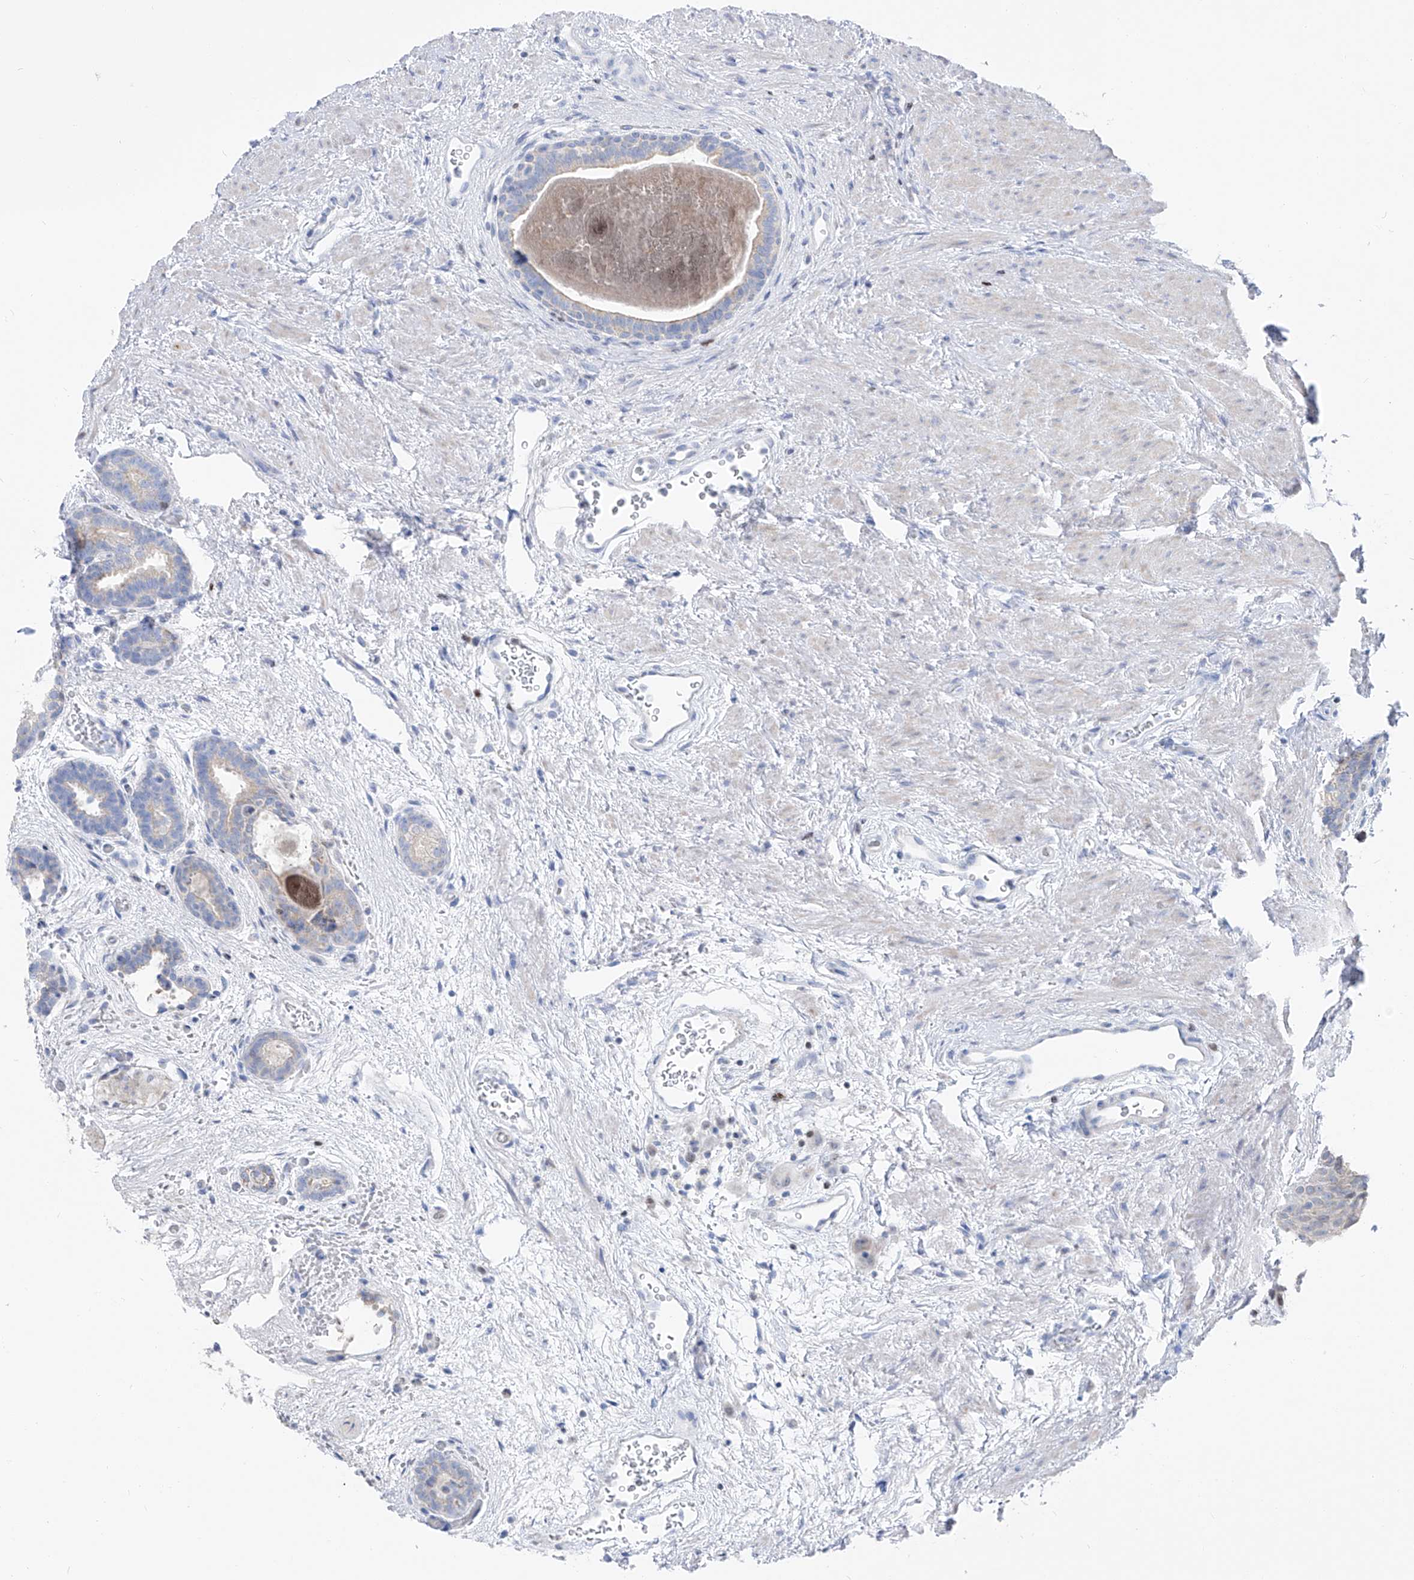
{"staining": {"intensity": "moderate", "quantity": "<25%", "location": "cytoplasmic/membranous"}, "tissue": "prostate", "cell_type": "Glandular cells", "image_type": "normal", "snomed": [{"axis": "morphology", "description": "Normal tissue, NOS"}, {"axis": "topography", "description": "Prostate"}], "caption": "IHC (DAB) staining of unremarkable prostate displays moderate cytoplasmic/membranous protein positivity in about <25% of glandular cells.", "gene": "FRS3", "patient": {"sex": "male", "age": 48}}